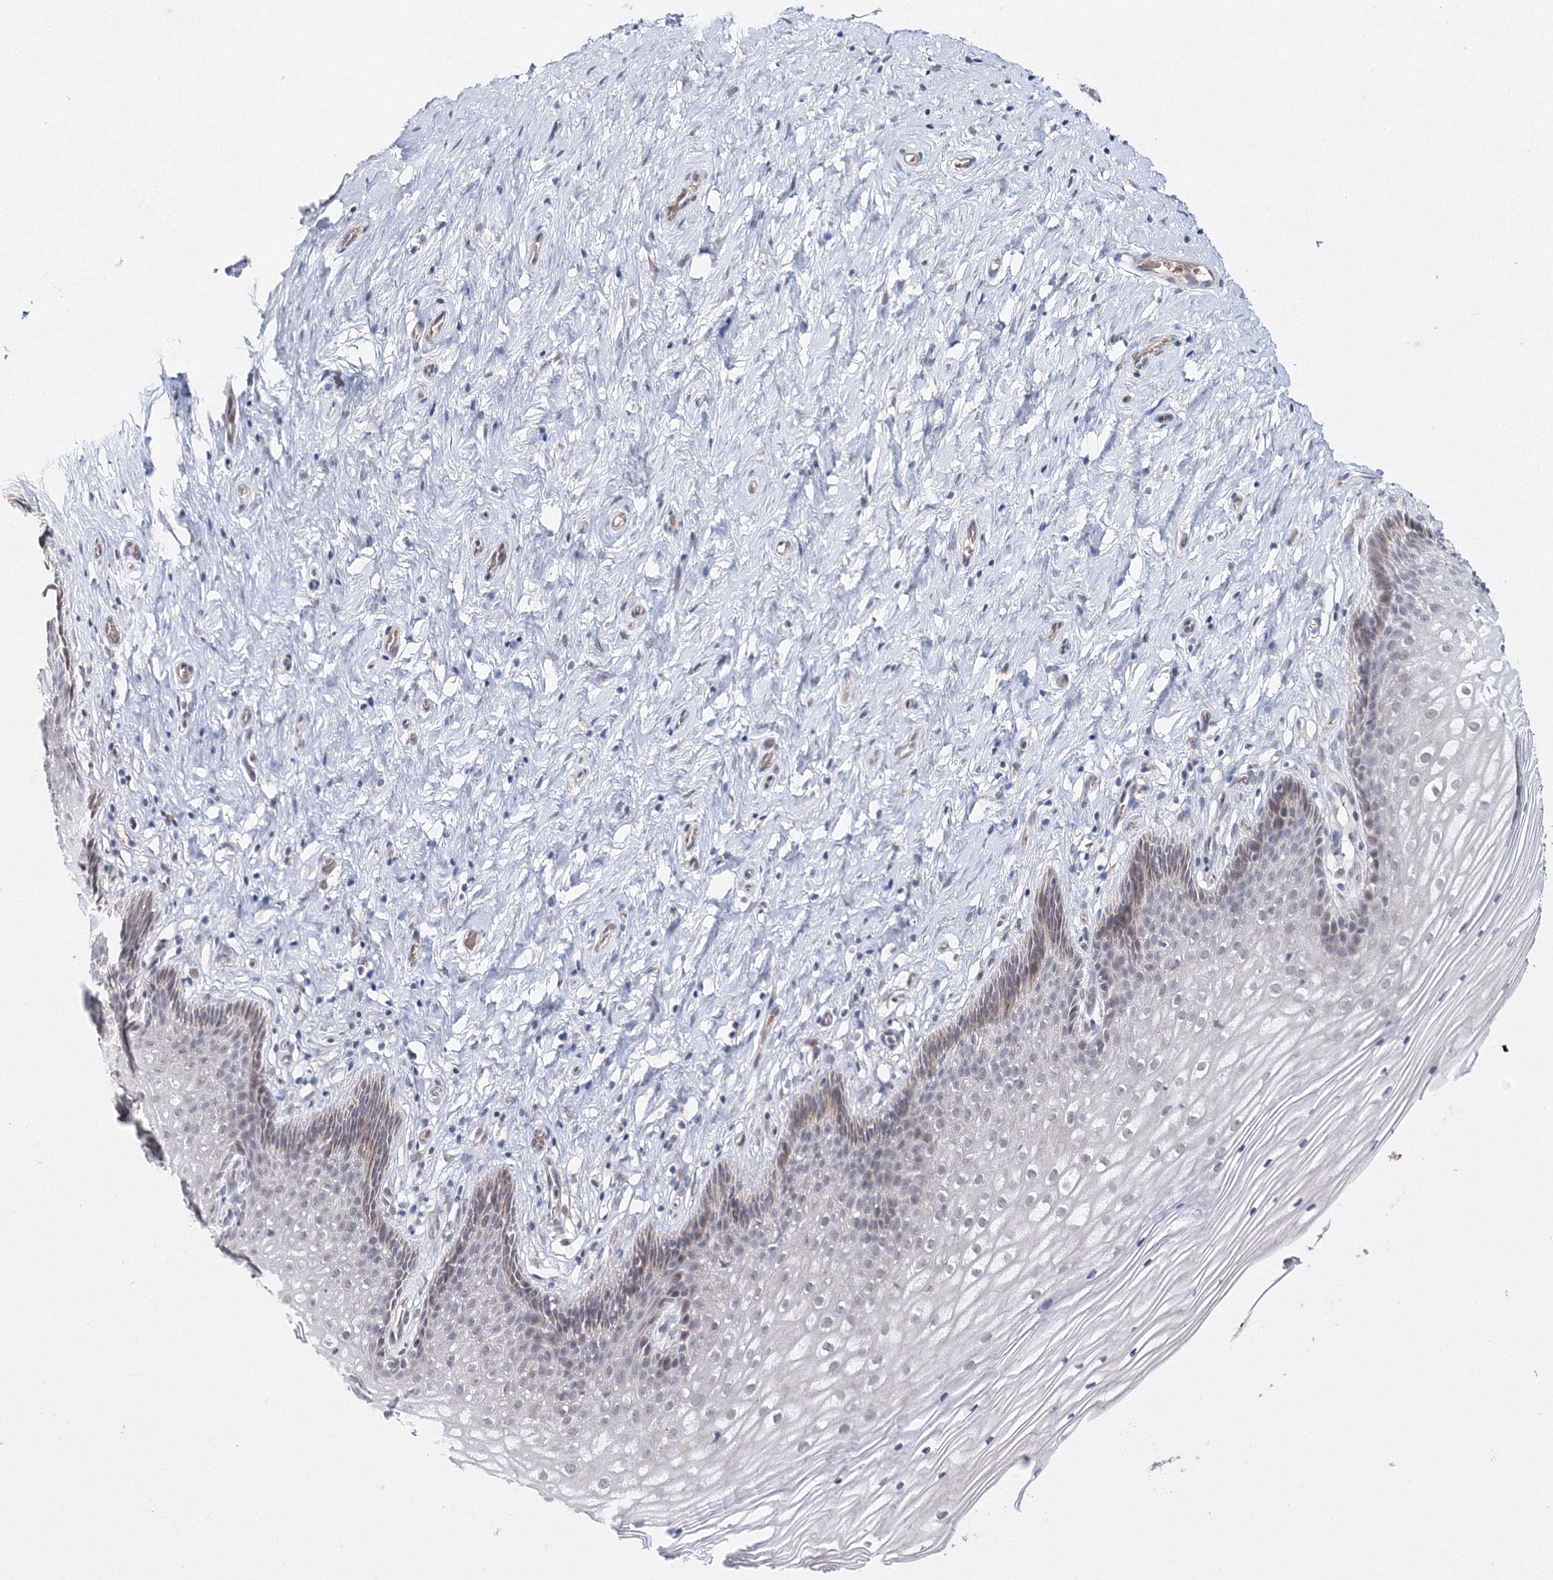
{"staining": {"intensity": "negative", "quantity": "none", "location": "none"}, "tissue": "cervix", "cell_type": "Glandular cells", "image_type": "normal", "snomed": [{"axis": "morphology", "description": "Normal tissue, NOS"}, {"axis": "topography", "description": "Cervix"}], "caption": "Immunohistochemistry micrograph of unremarkable human cervix stained for a protein (brown), which shows no expression in glandular cells. (IHC, brightfield microscopy, high magnification).", "gene": "C11orf52", "patient": {"sex": "female", "age": 33}}